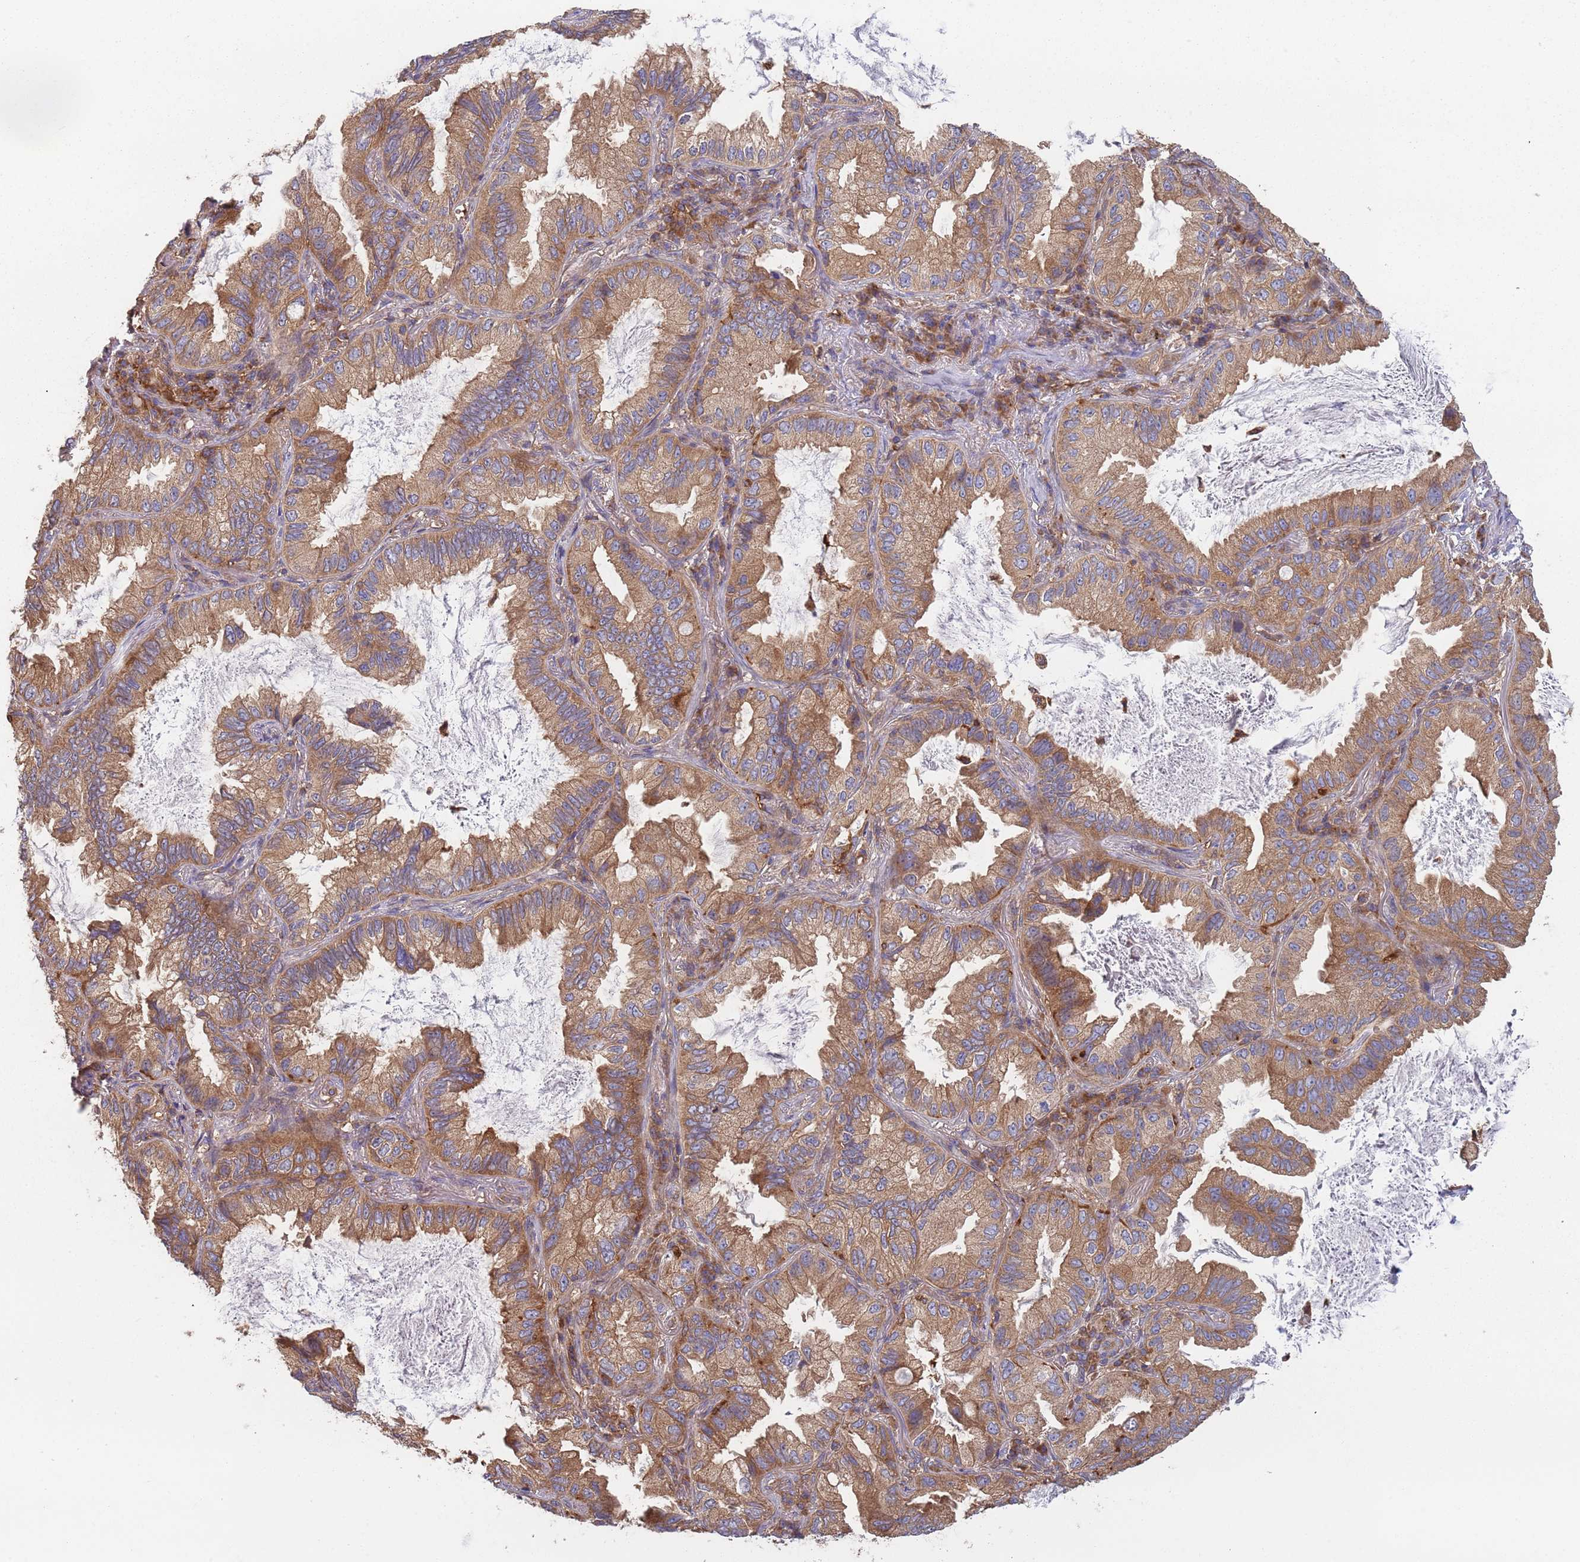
{"staining": {"intensity": "moderate", "quantity": ">75%", "location": "cytoplasmic/membranous"}, "tissue": "lung cancer", "cell_type": "Tumor cells", "image_type": "cancer", "snomed": [{"axis": "morphology", "description": "Adenocarcinoma, NOS"}, {"axis": "topography", "description": "Lung"}], "caption": "This is a histology image of immunohistochemistry (IHC) staining of adenocarcinoma (lung), which shows moderate positivity in the cytoplasmic/membranous of tumor cells.", "gene": "GDI2", "patient": {"sex": "female", "age": 69}}